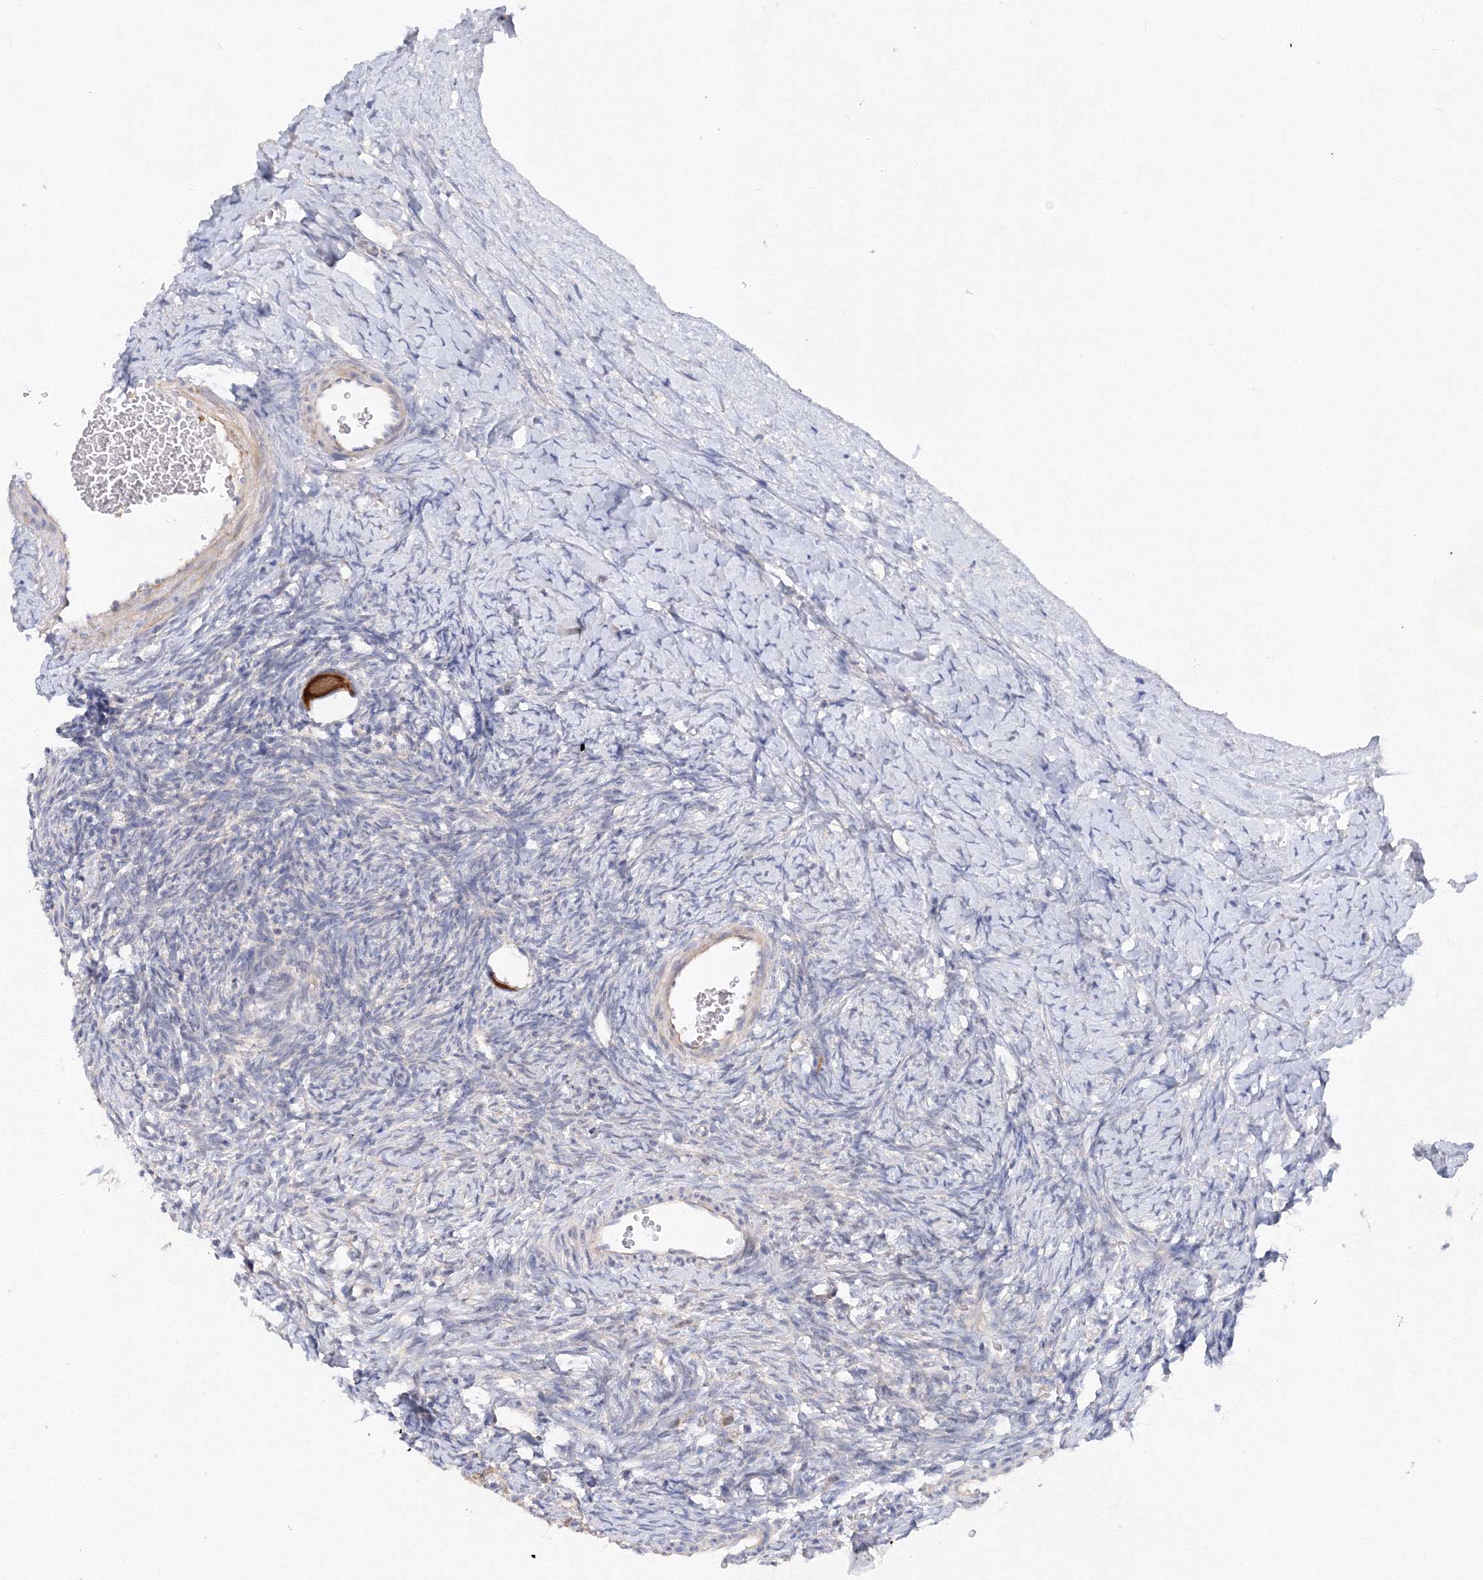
{"staining": {"intensity": "strong", "quantity": ">75%", "location": "cytoplasmic/membranous"}, "tissue": "ovary", "cell_type": "Follicle cells", "image_type": "normal", "snomed": [{"axis": "morphology", "description": "Normal tissue, NOS"}, {"axis": "morphology", "description": "Developmental malformation"}, {"axis": "topography", "description": "Ovary"}], "caption": "High-magnification brightfield microscopy of unremarkable ovary stained with DAB (brown) and counterstained with hematoxylin (blue). follicle cells exhibit strong cytoplasmic/membranous positivity is present in approximately>75% of cells. (DAB IHC with brightfield microscopy, high magnification).", "gene": "DIS3L2", "patient": {"sex": "female", "age": 39}}